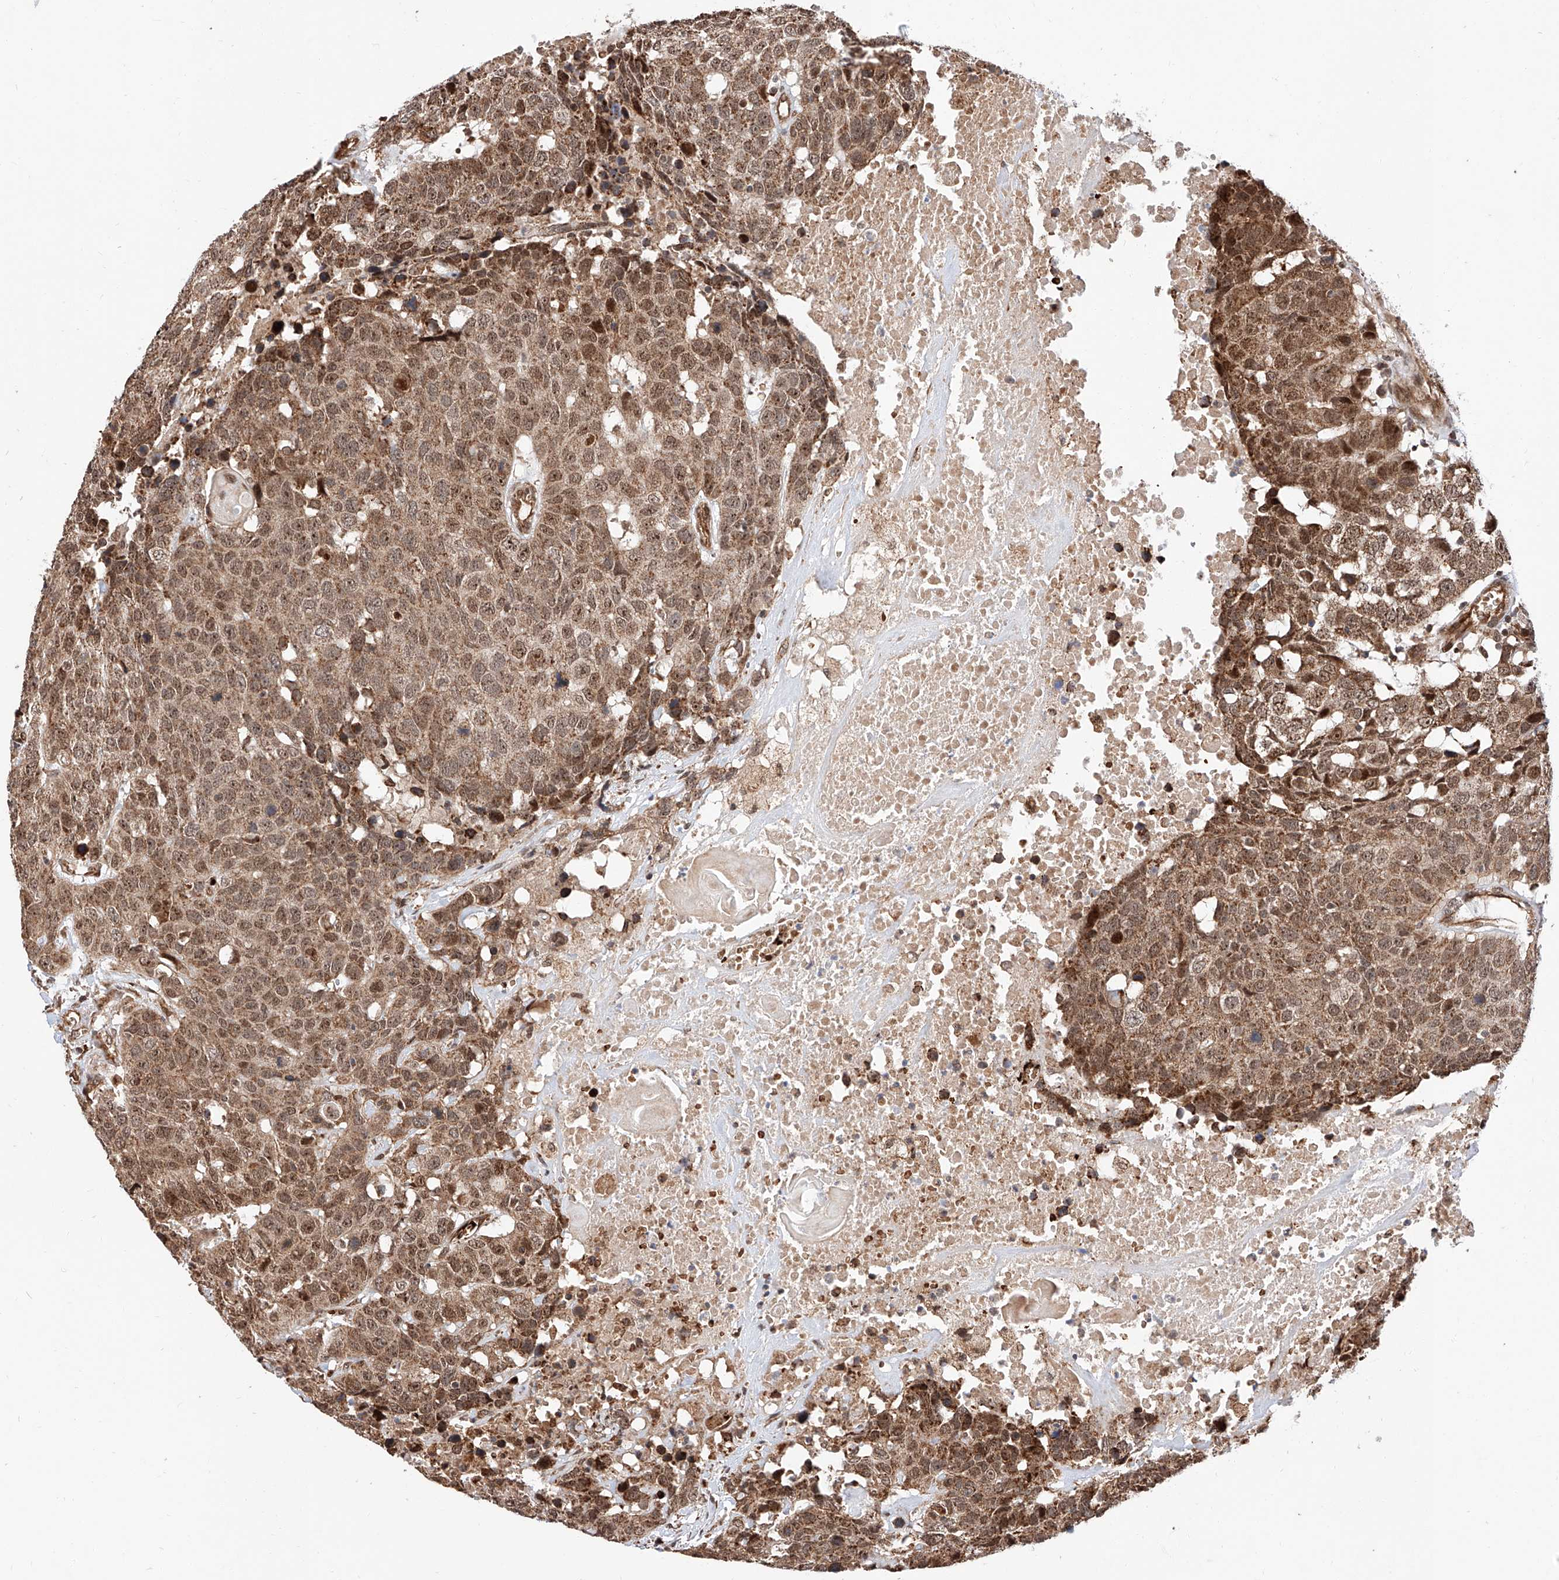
{"staining": {"intensity": "moderate", "quantity": ">75%", "location": "cytoplasmic/membranous,nuclear"}, "tissue": "head and neck cancer", "cell_type": "Tumor cells", "image_type": "cancer", "snomed": [{"axis": "morphology", "description": "Squamous cell carcinoma, NOS"}, {"axis": "topography", "description": "Head-Neck"}], "caption": "The micrograph shows staining of head and neck cancer (squamous cell carcinoma), revealing moderate cytoplasmic/membranous and nuclear protein expression (brown color) within tumor cells.", "gene": "THTPA", "patient": {"sex": "male", "age": 66}}